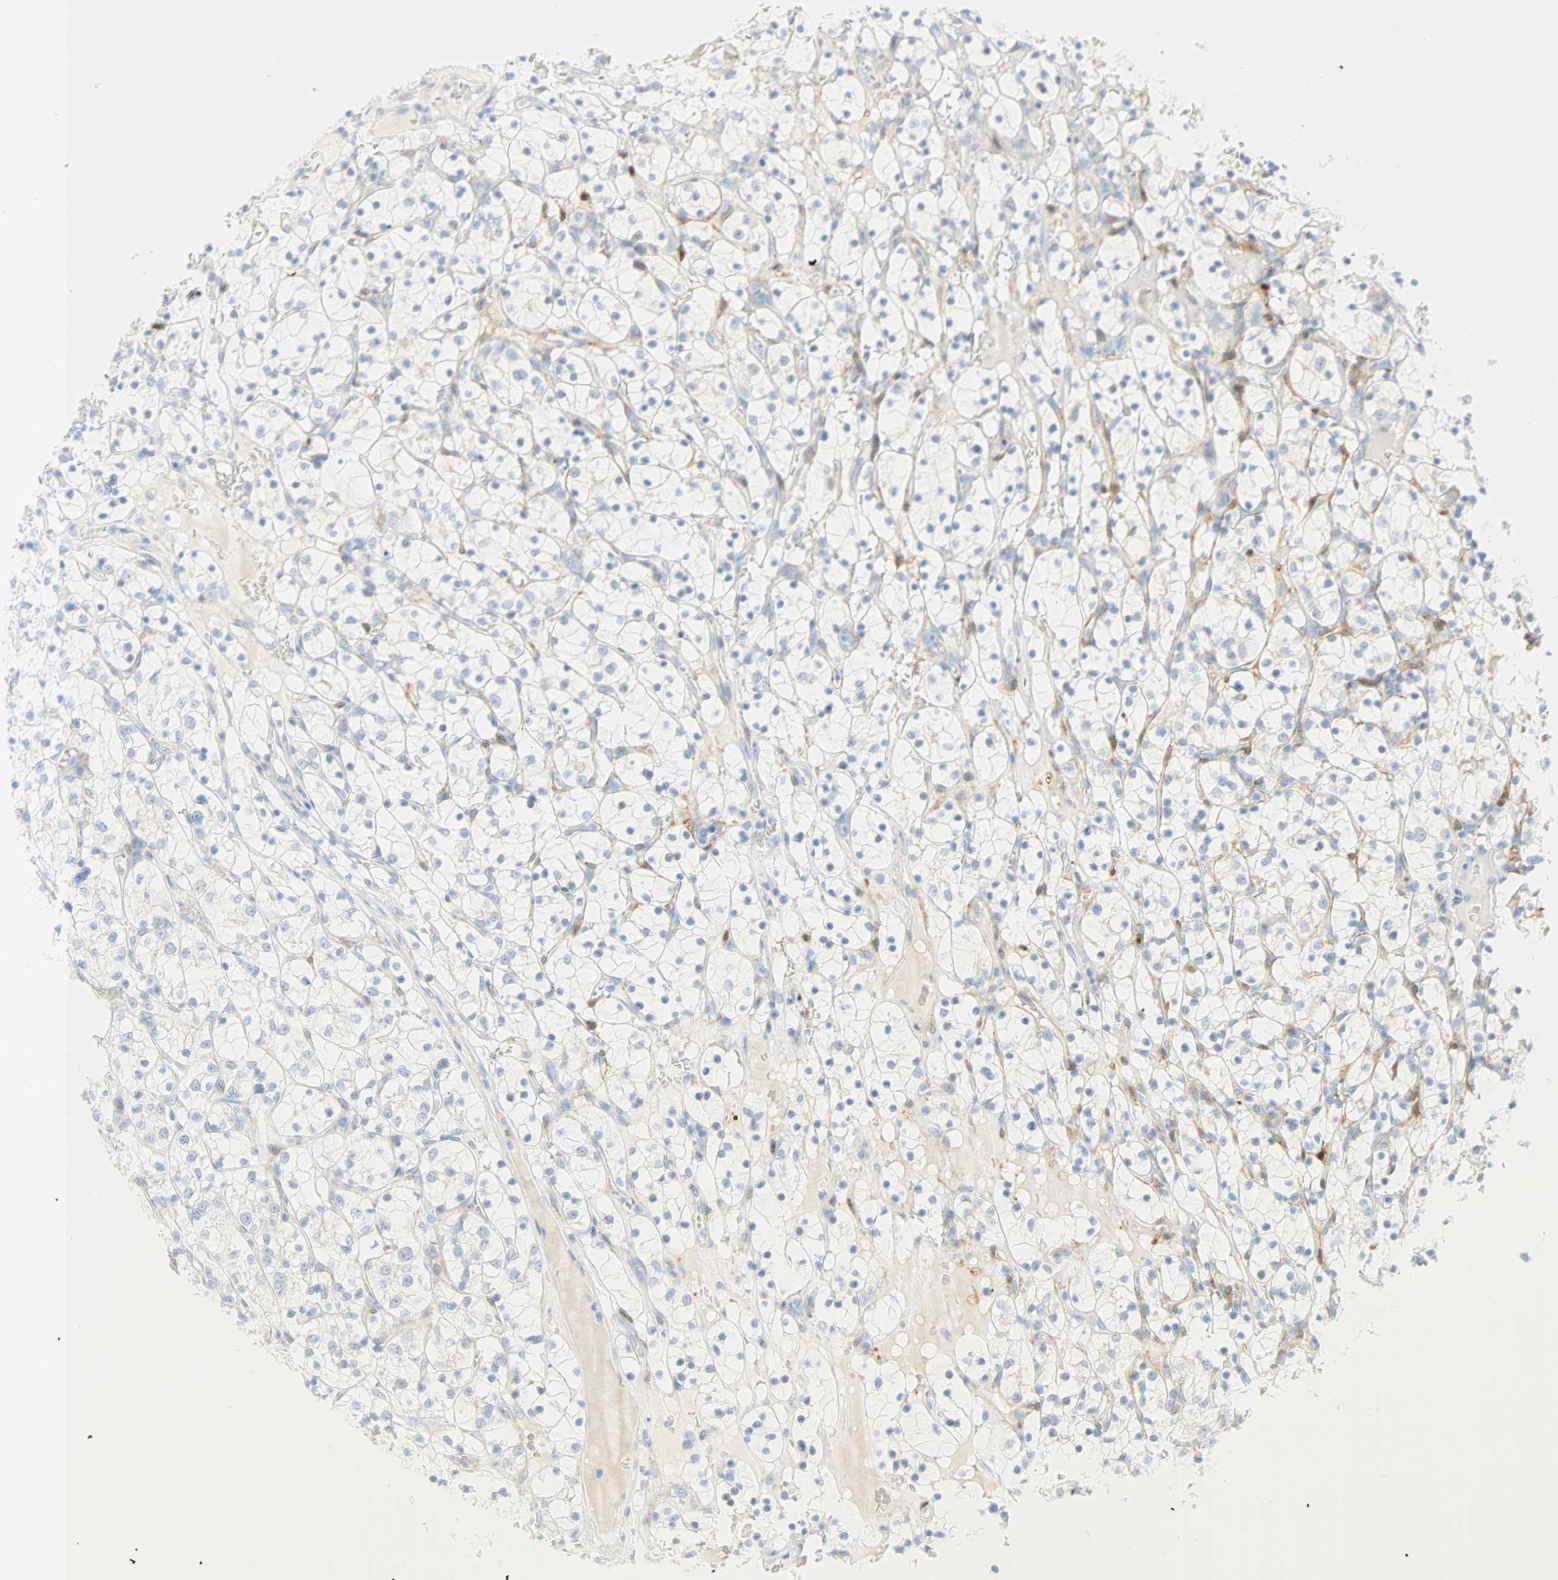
{"staining": {"intensity": "negative", "quantity": "none", "location": "none"}, "tissue": "renal cancer", "cell_type": "Tumor cells", "image_type": "cancer", "snomed": [{"axis": "morphology", "description": "Adenocarcinoma, NOS"}, {"axis": "topography", "description": "Kidney"}], "caption": "Immunohistochemical staining of human adenocarcinoma (renal) shows no significant expression in tumor cells.", "gene": "SELENBP1", "patient": {"sex": "female", "age": 69}}